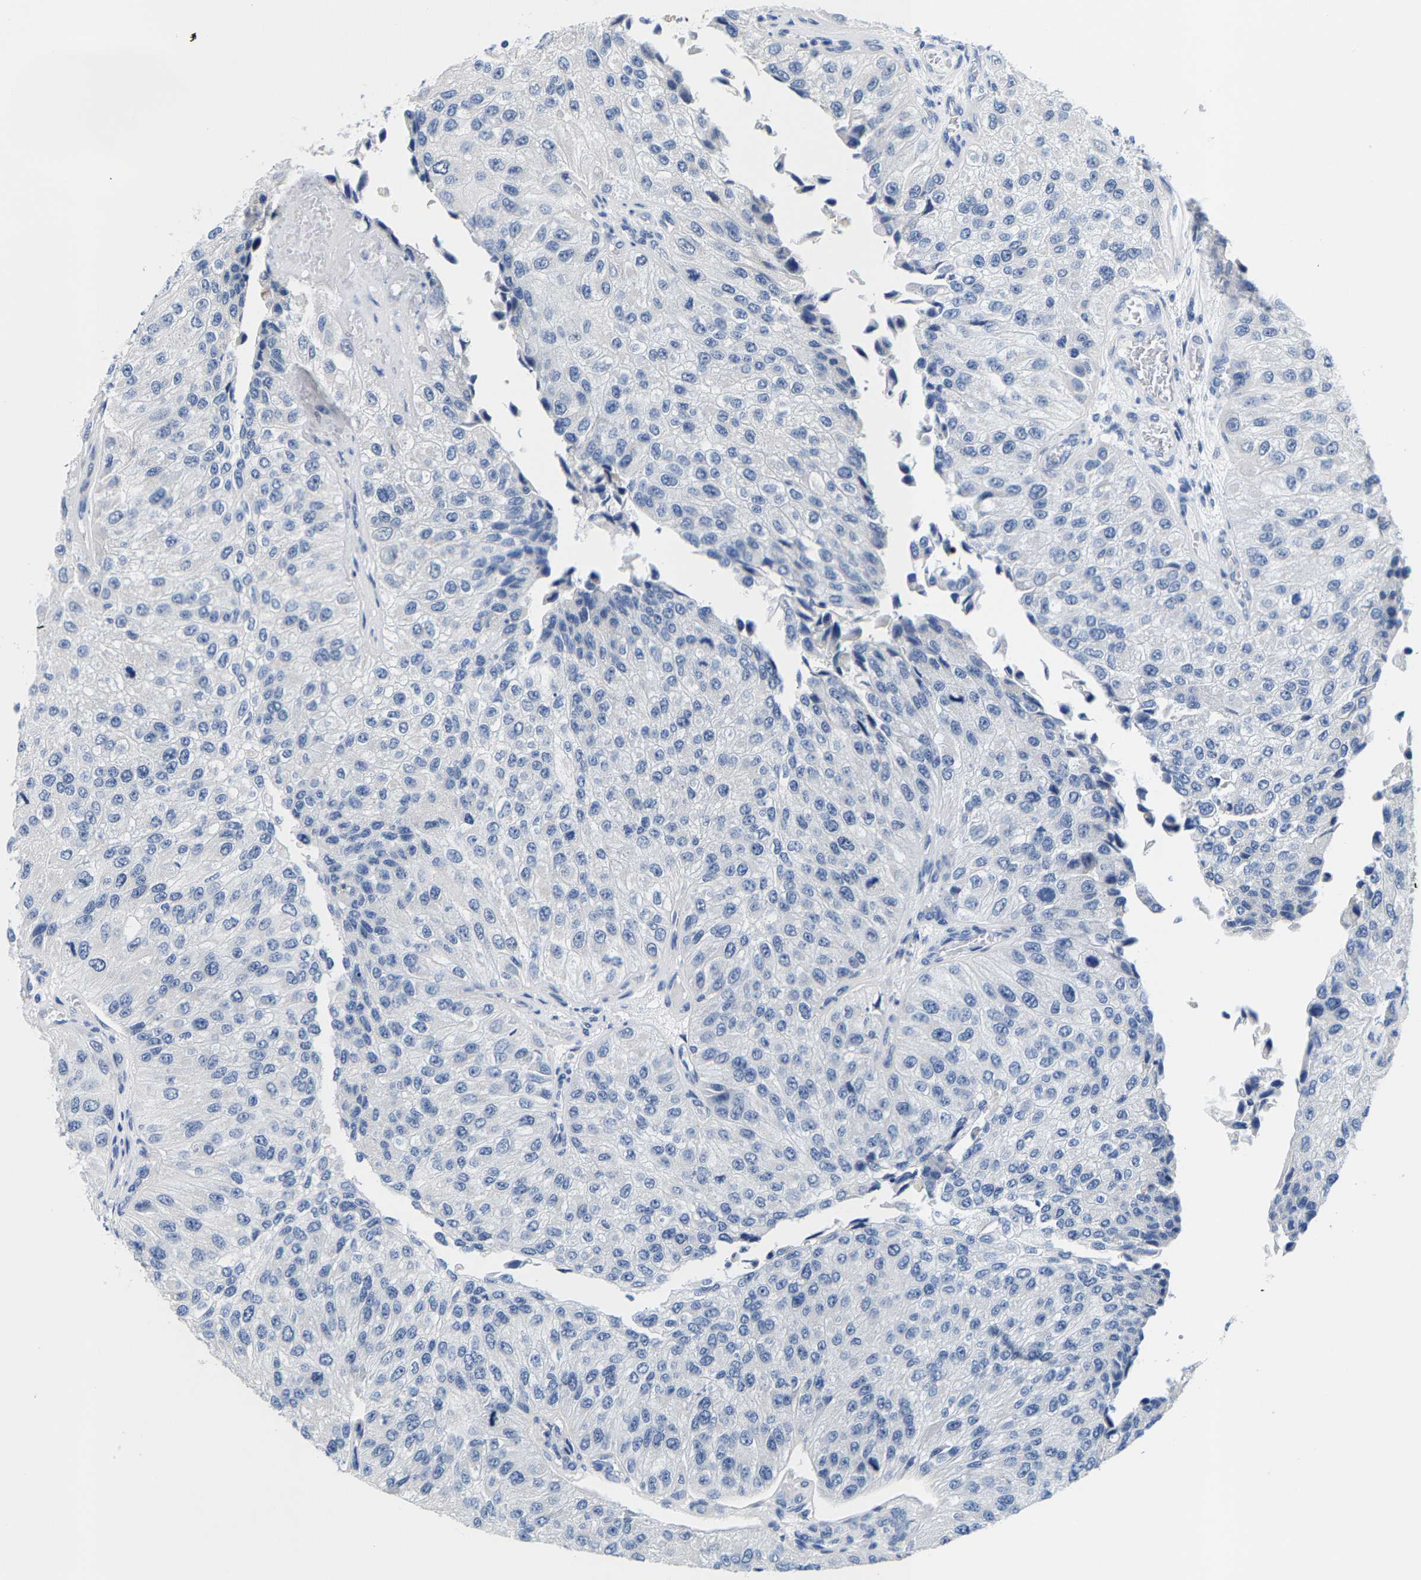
{"staining": {"intensity": "negative", "quantity": "none", "location": "none"}, "tissue": "urothelial cancer", "cell_type": "Tumor cells", "image_type": "cancer", "snomed": [{"axis": "morphology", "description": "Urothelial carcinoma, High grade"}, {"axis": "topography", "description": "Kidney"}, {"axis": "topography", "description": "Urinary bladder"}], "caption": "Immunohistochemistry (IHC) of human urothelial carcinoma (high-grade) exhibits no positivity in tumor cells.", "gene": "KLHL1", "patient": {"sex": "male", "age": 77}}